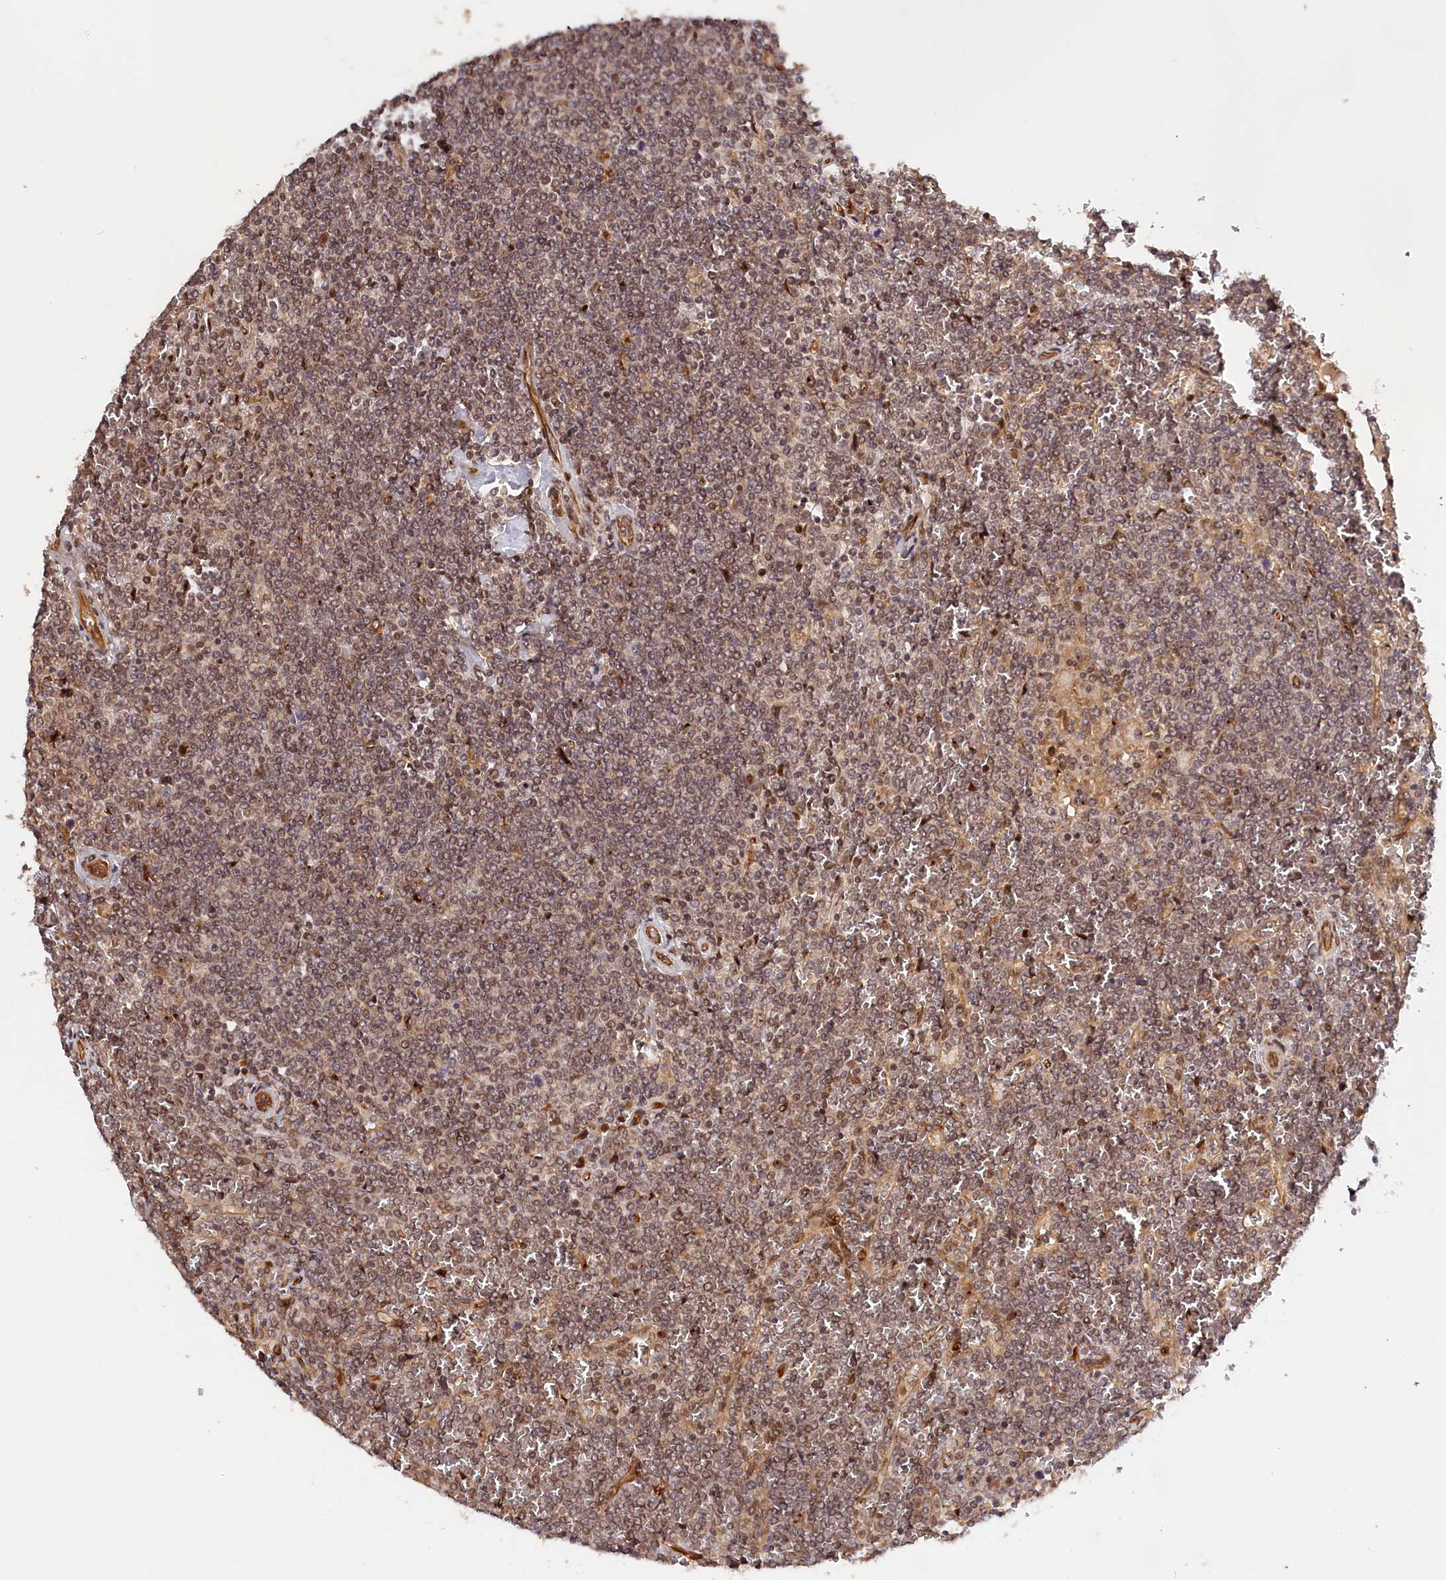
{"staining": {"intensity": "moderate", "quantity": ">75%", "location": "nuclear"}, "tissue": "lymphoma", "cell_type": "Tumor cells", "image_type": "cancer", "snomed": [{"axis": "morphology", "description": "Malignant lymphoma, non-Hodgkin's type, Low grade"}, {"axis": "topography", "description": "Spleen"}], "caption": "IHC of malignant lymphoma, non-Hodgkin's type (low-grade) shows medium levels of moderate nuclear staining in about >75% of tumor cells. The staining was performed using DAB to visualize the protein expression in brown, while the nuclei were stained in blue with hematoxylin (Magnification: 20x).", "gene": "ANKRD24", "patient": {"sex": "female", "age": 19}}